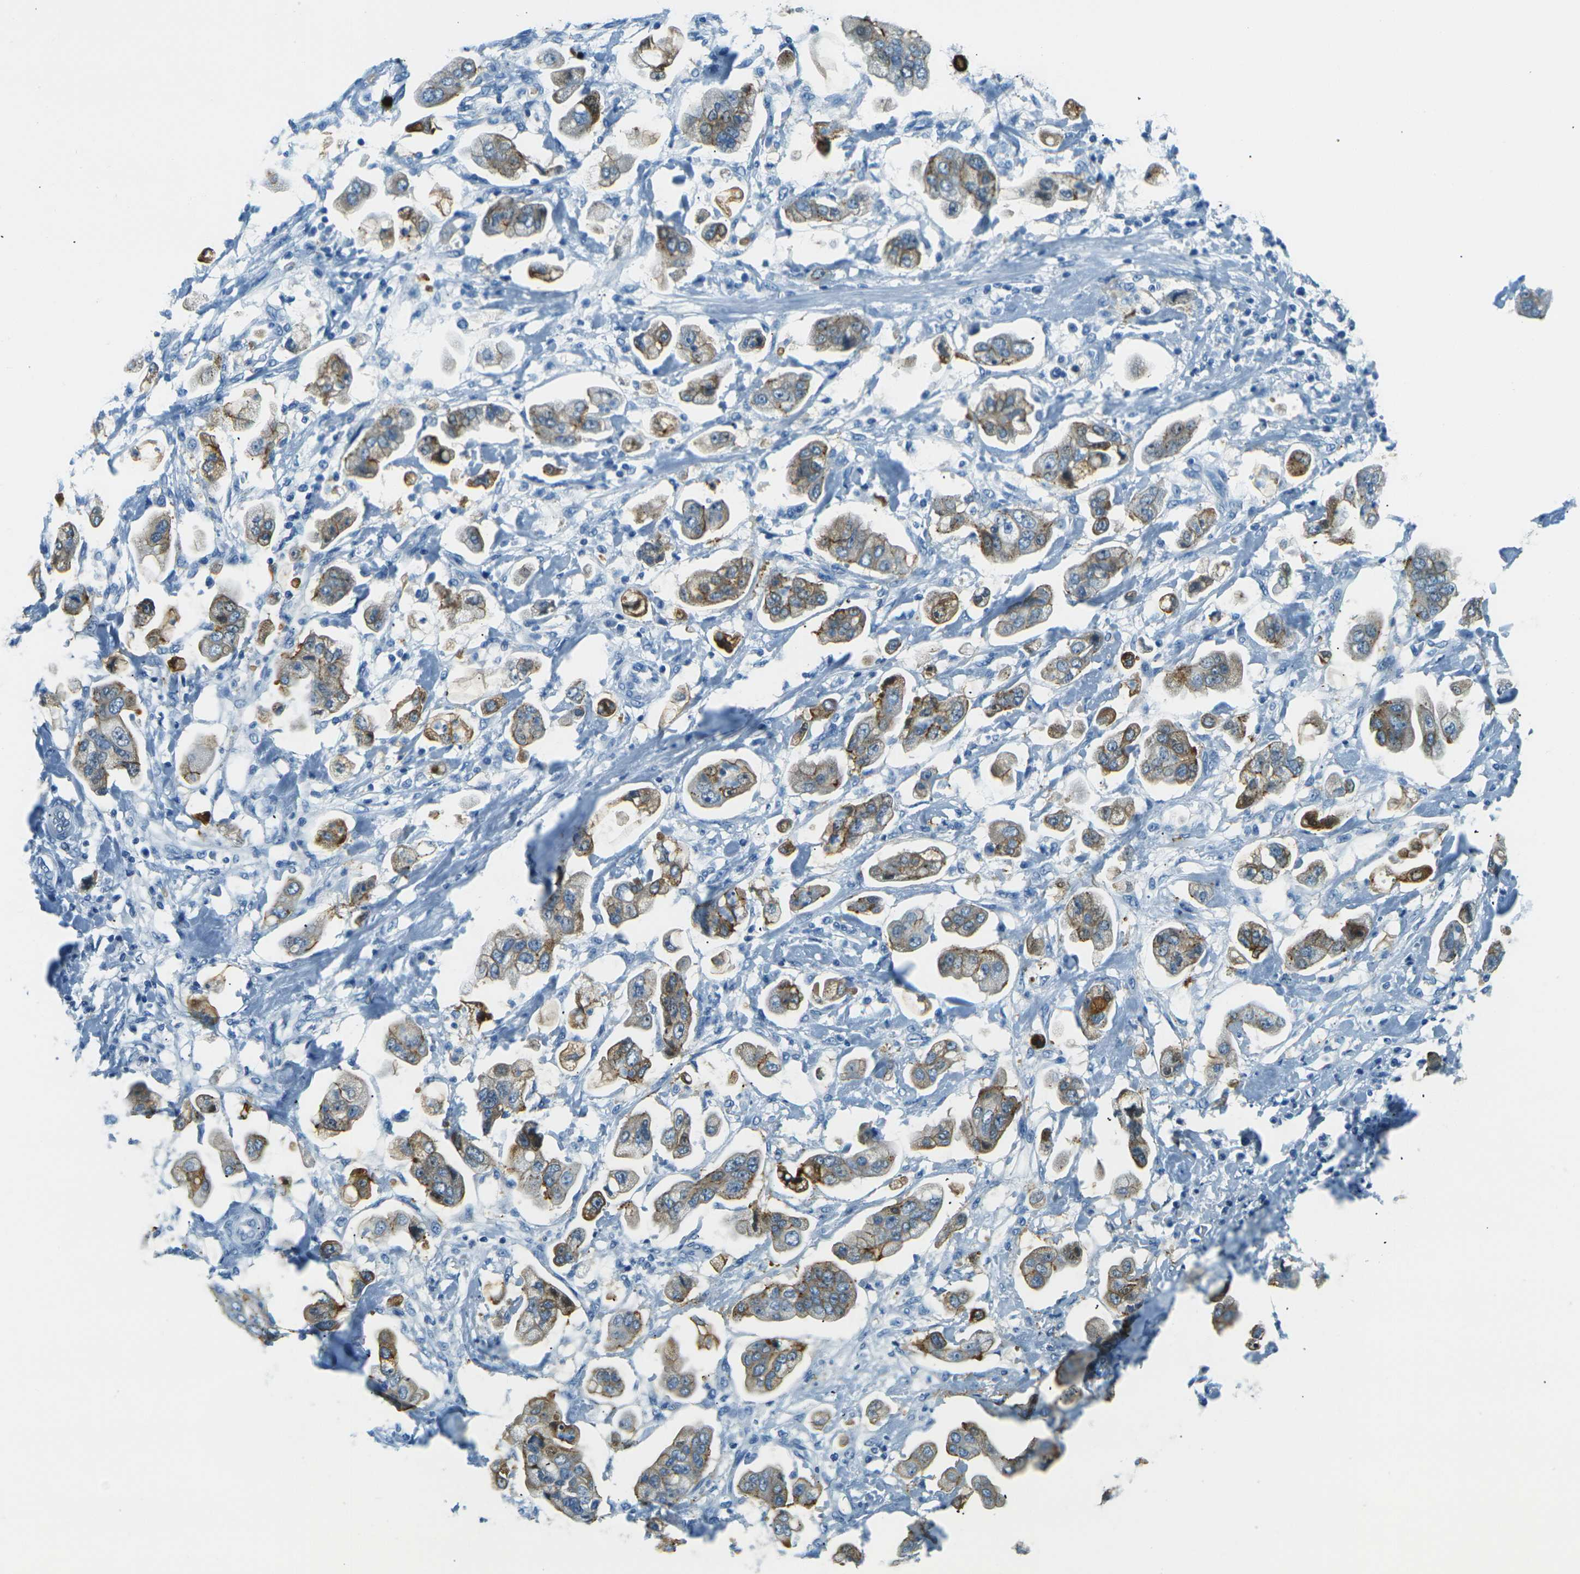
{"staining": {"intensity": "moderate", "quantity": "25%-75%", "location": "cytoplasmic/membranous"}, "tissue": "stomach cancer", "cell_type": "Tumor cells", "image_type": "cancer", "snomed": [{"axis": "morphology", "description": "Adenocarcinoma, NOS"}, {"axis": "topography", "description": "Stomach"}], "caption": "Adenocarcinoma (stomach) stained with DAB immunohistochemistry (IHC) displays medium levels of moderate cytoplasmic/membranous expression in about 25%-75% of tumor cells.", "gene": "OCLN", "patient": {"sex": "male", "age": 62}}